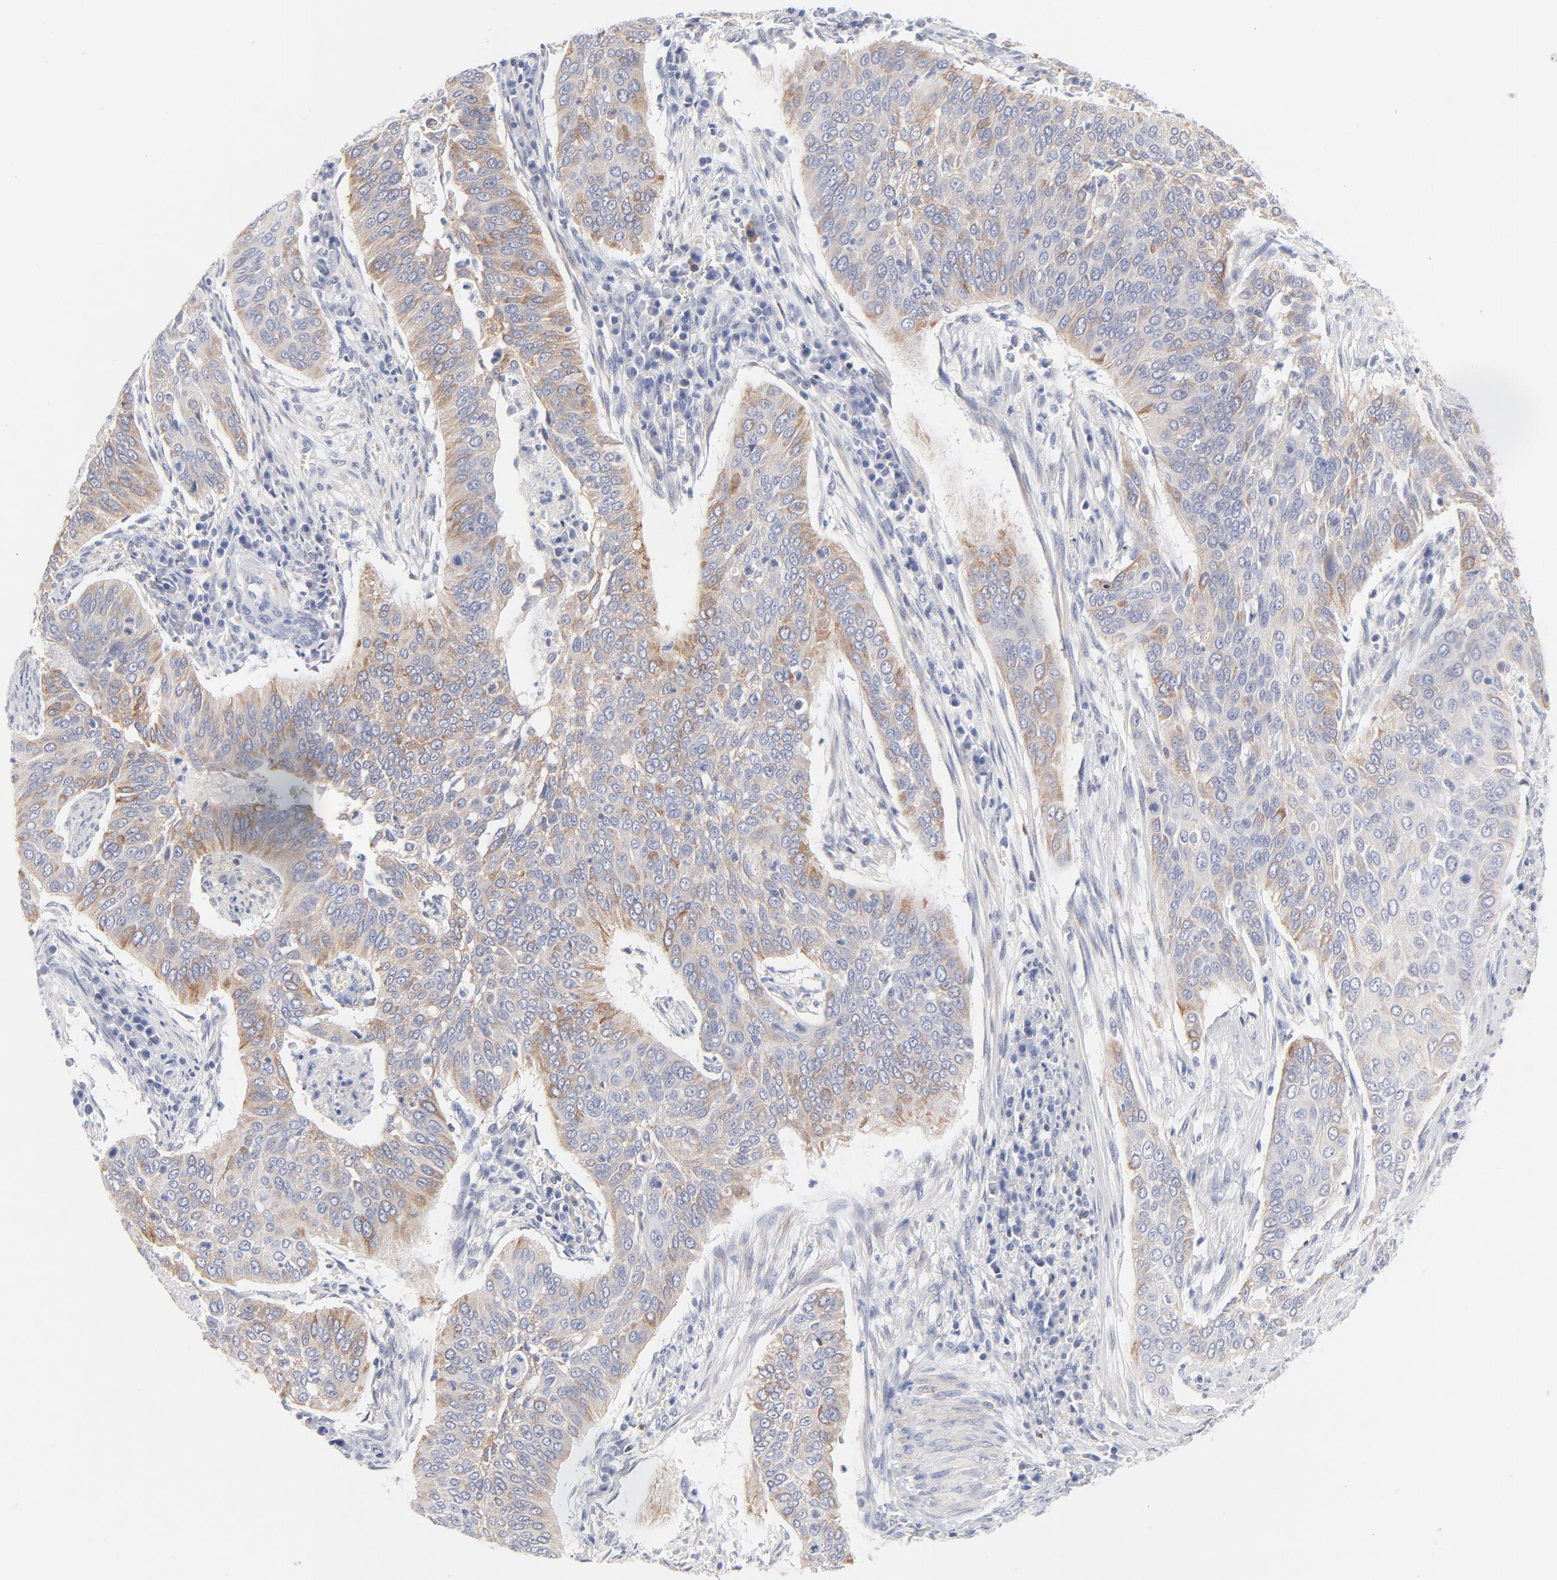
{"staining": {"intensity": "weak", "quantity": ">75%", "location": "cytoplasmic/membranous"}, "tissue": "cervical cancer", "cell_type": "Tumor cells", "image_type": "cancer", "snomed": [{"axis": "morphology", "description": "Squamous cell carcinoma, NOS"}, {"axis": "topography", "description": "Cervix"}], "caption": "DAB (3,3'-diaminobenzidine) immunohistochemical staining of human cervical cancer exhibits weak cytoplasmic/membranous protein positivity in approximately >75% of tumor cells. (IHC, brightfield microscopy, high magnification).", "gene": "MID1", "patient": {"sex": "female", "age": 39}}